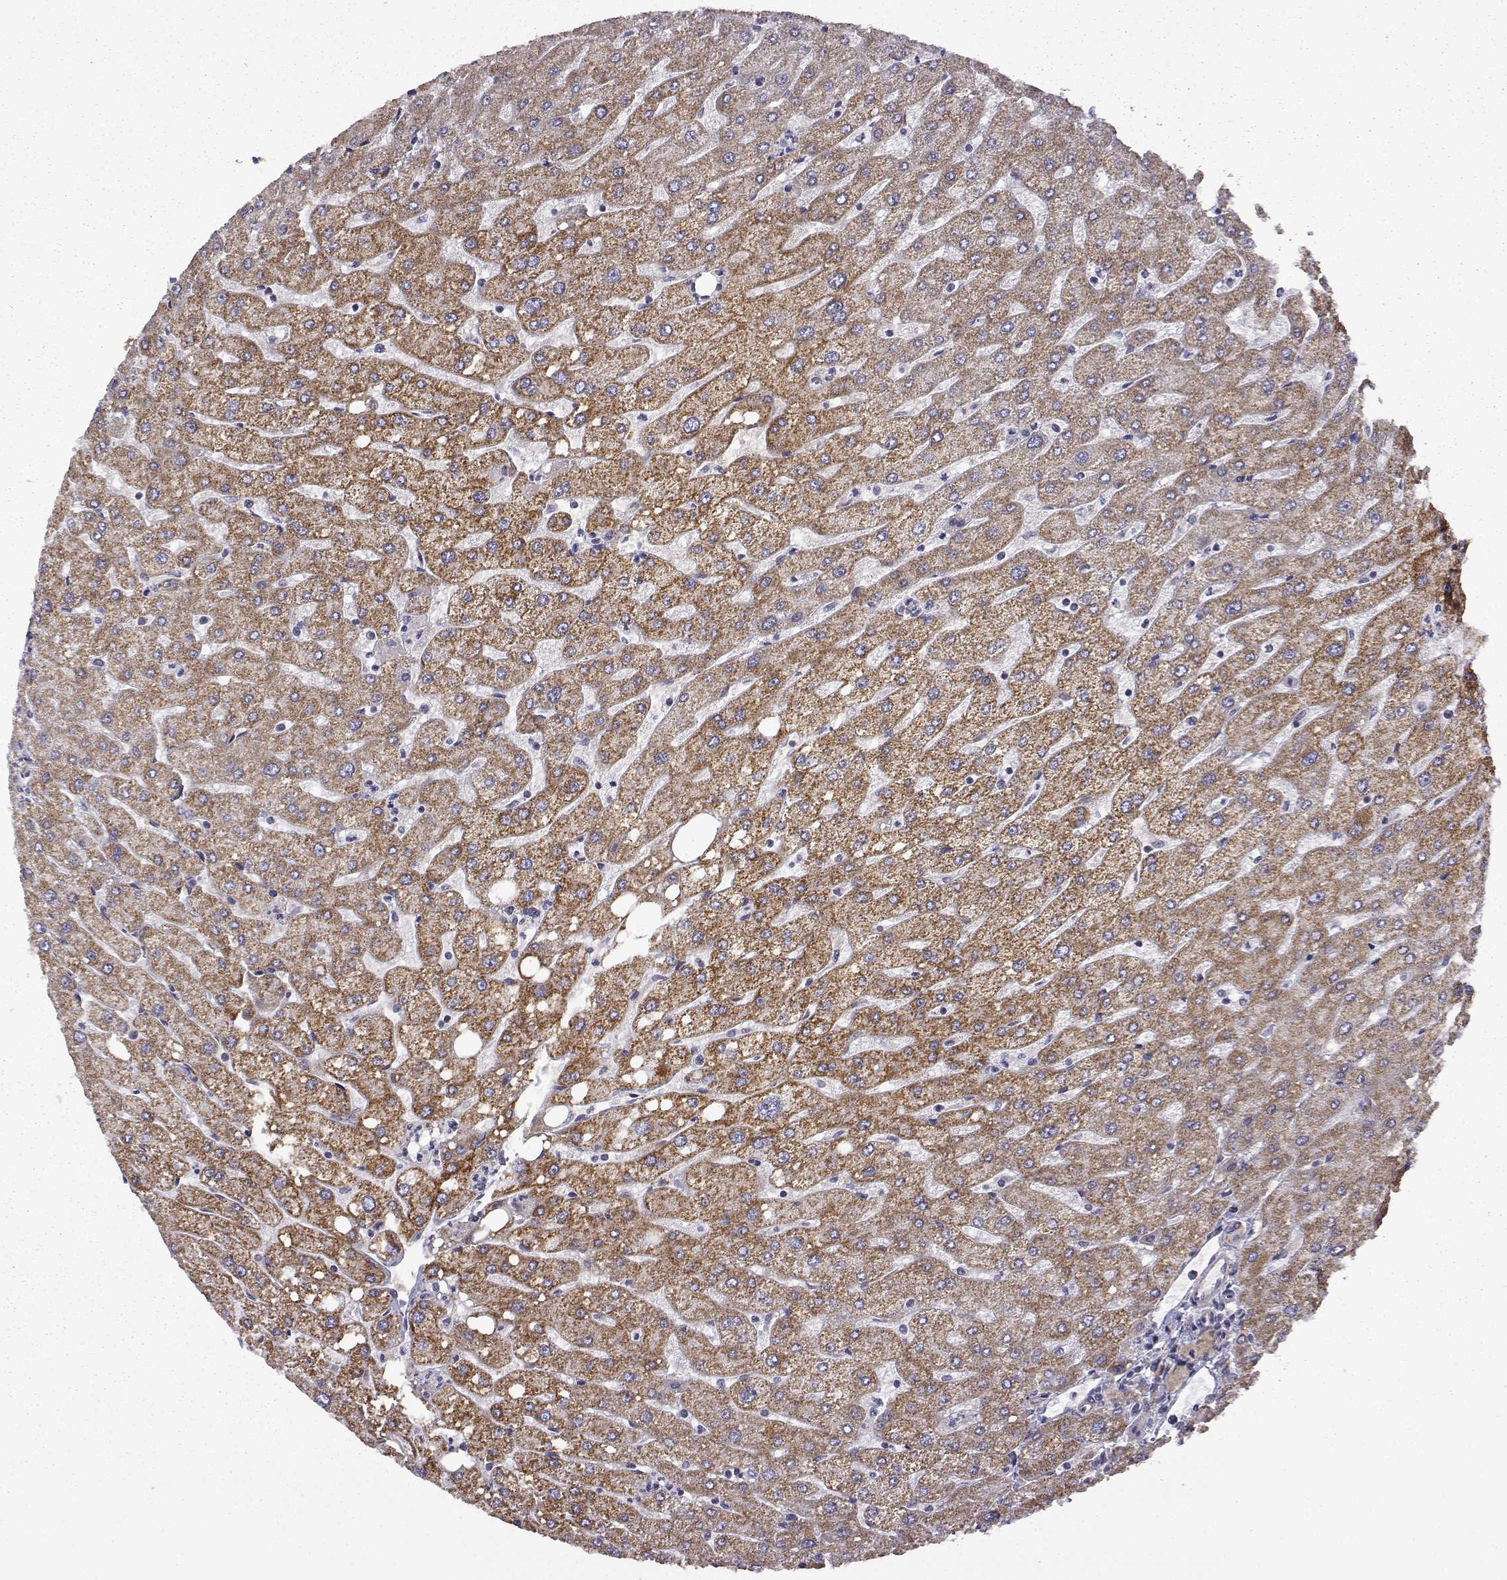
{"staining": {"intensity": "weak", "quantity": "25%-75%", "location": "cytoplasmic/membranous"}, "tissue": "liver", "cell_type": "Cholangiocytes", "image_type": "normal", "snomed": [{"axis": "morphology", "description": "Normal tissue, NOS"}, {"axis": "topography", "description": "Liver"}], "caption": "This is an image of immunohistochemistry (IHC) staining of normal liver, which shows weak positivity in the cytoplasmic/membranous of cholangiocytes.", "gene": "DDC", "patient": {"sex": "male", "age": 67}}